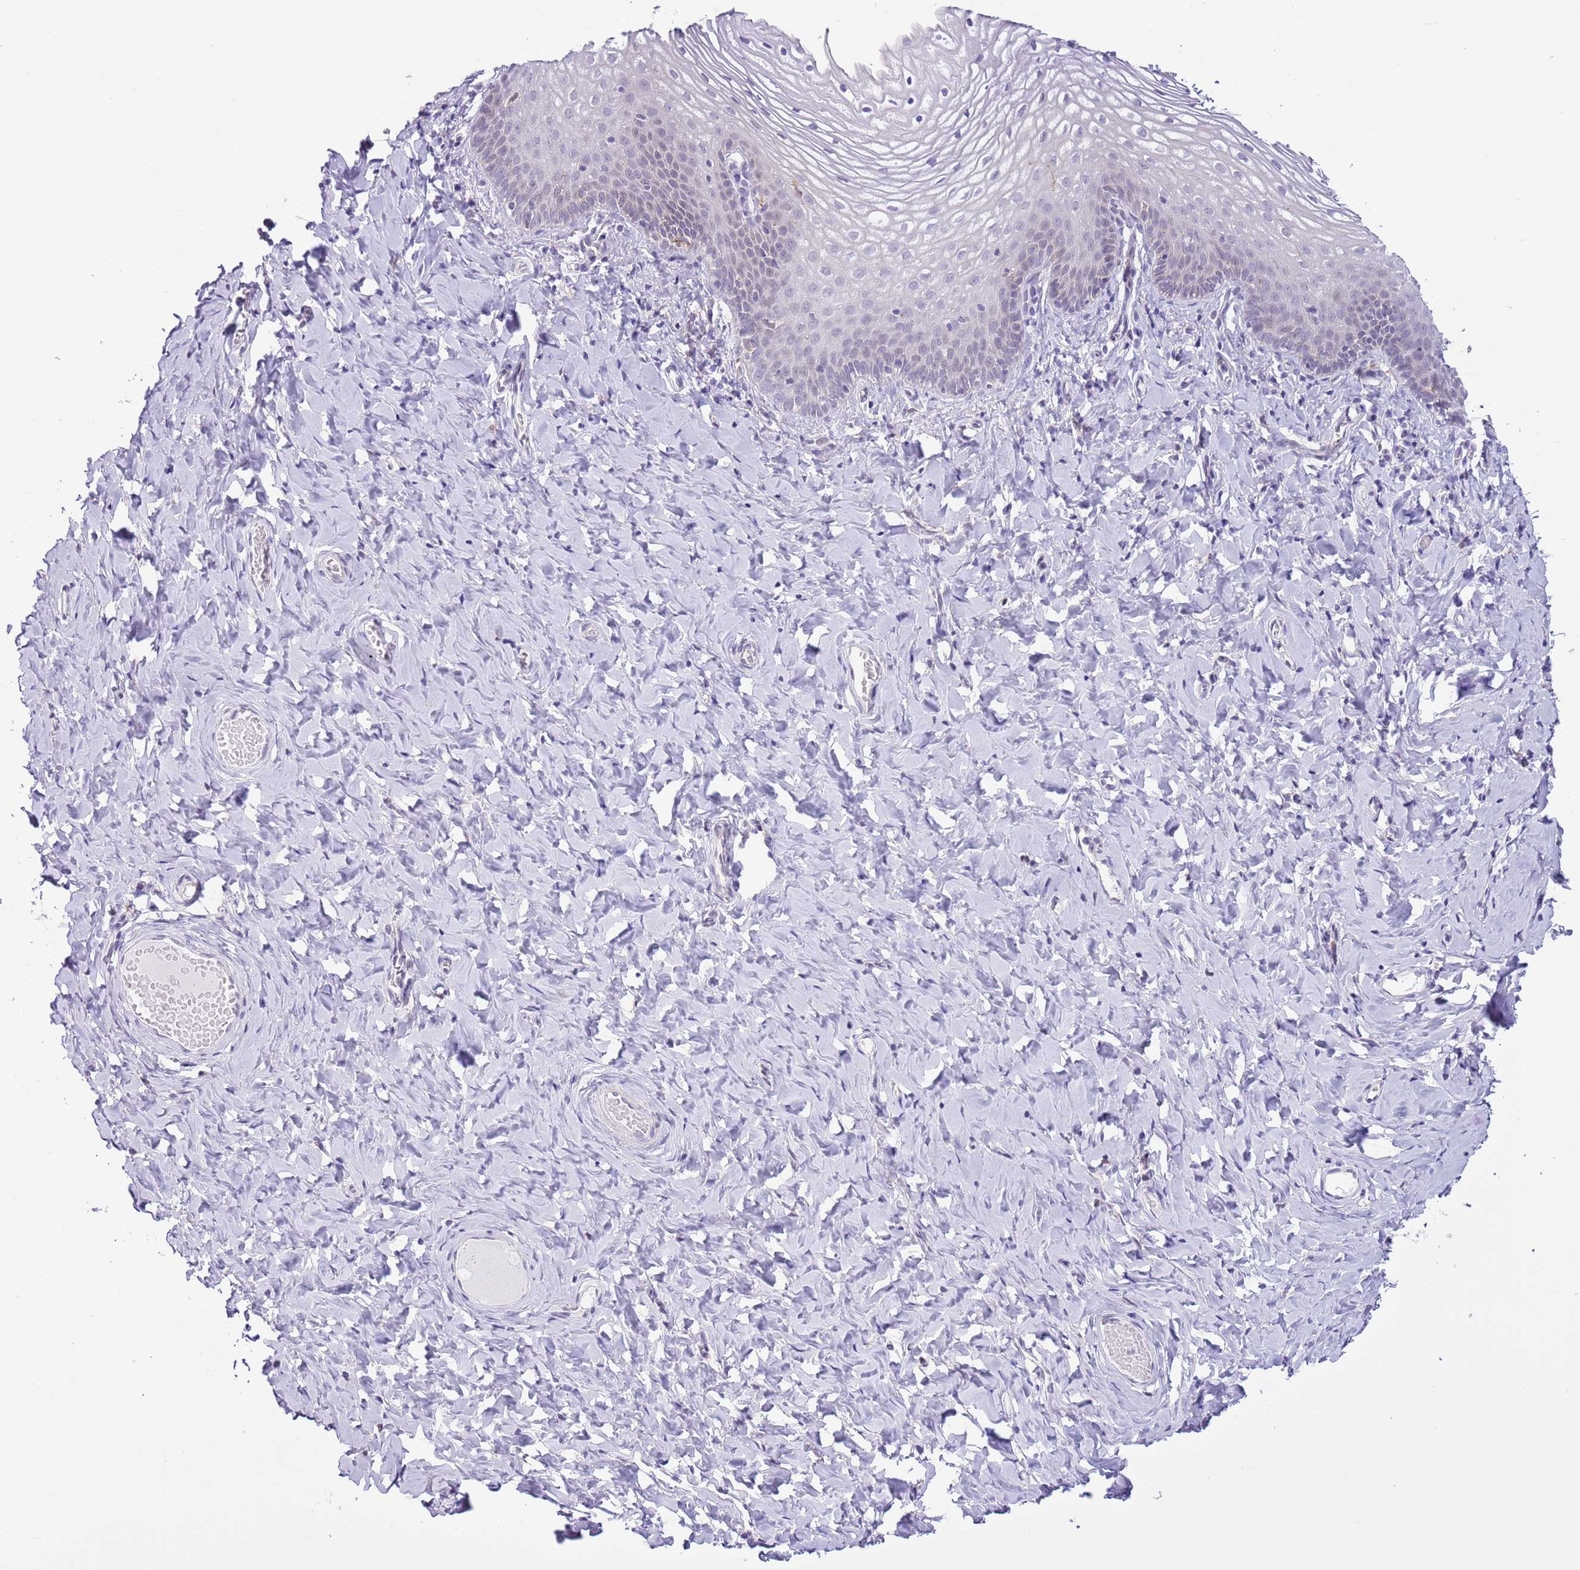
{"staining": {"intensity": "weak", "quantity": "<25%", "location": "nuclear"}, "tissue": "vagina", "cell_type": "Squamous epithelial cells", "image_type": "normal", "snomed": [{"axis": "morphology", "description": "Normal tissue, NOS"}, {"axis": "topography", "description": "Vagina"}], "caption": "Photomicrograph shows no protein staining in squamous epithelial cells of unremarkable vagina.", "gene": "ZNF576", "patient": {"sex": "female", "age": 60}}